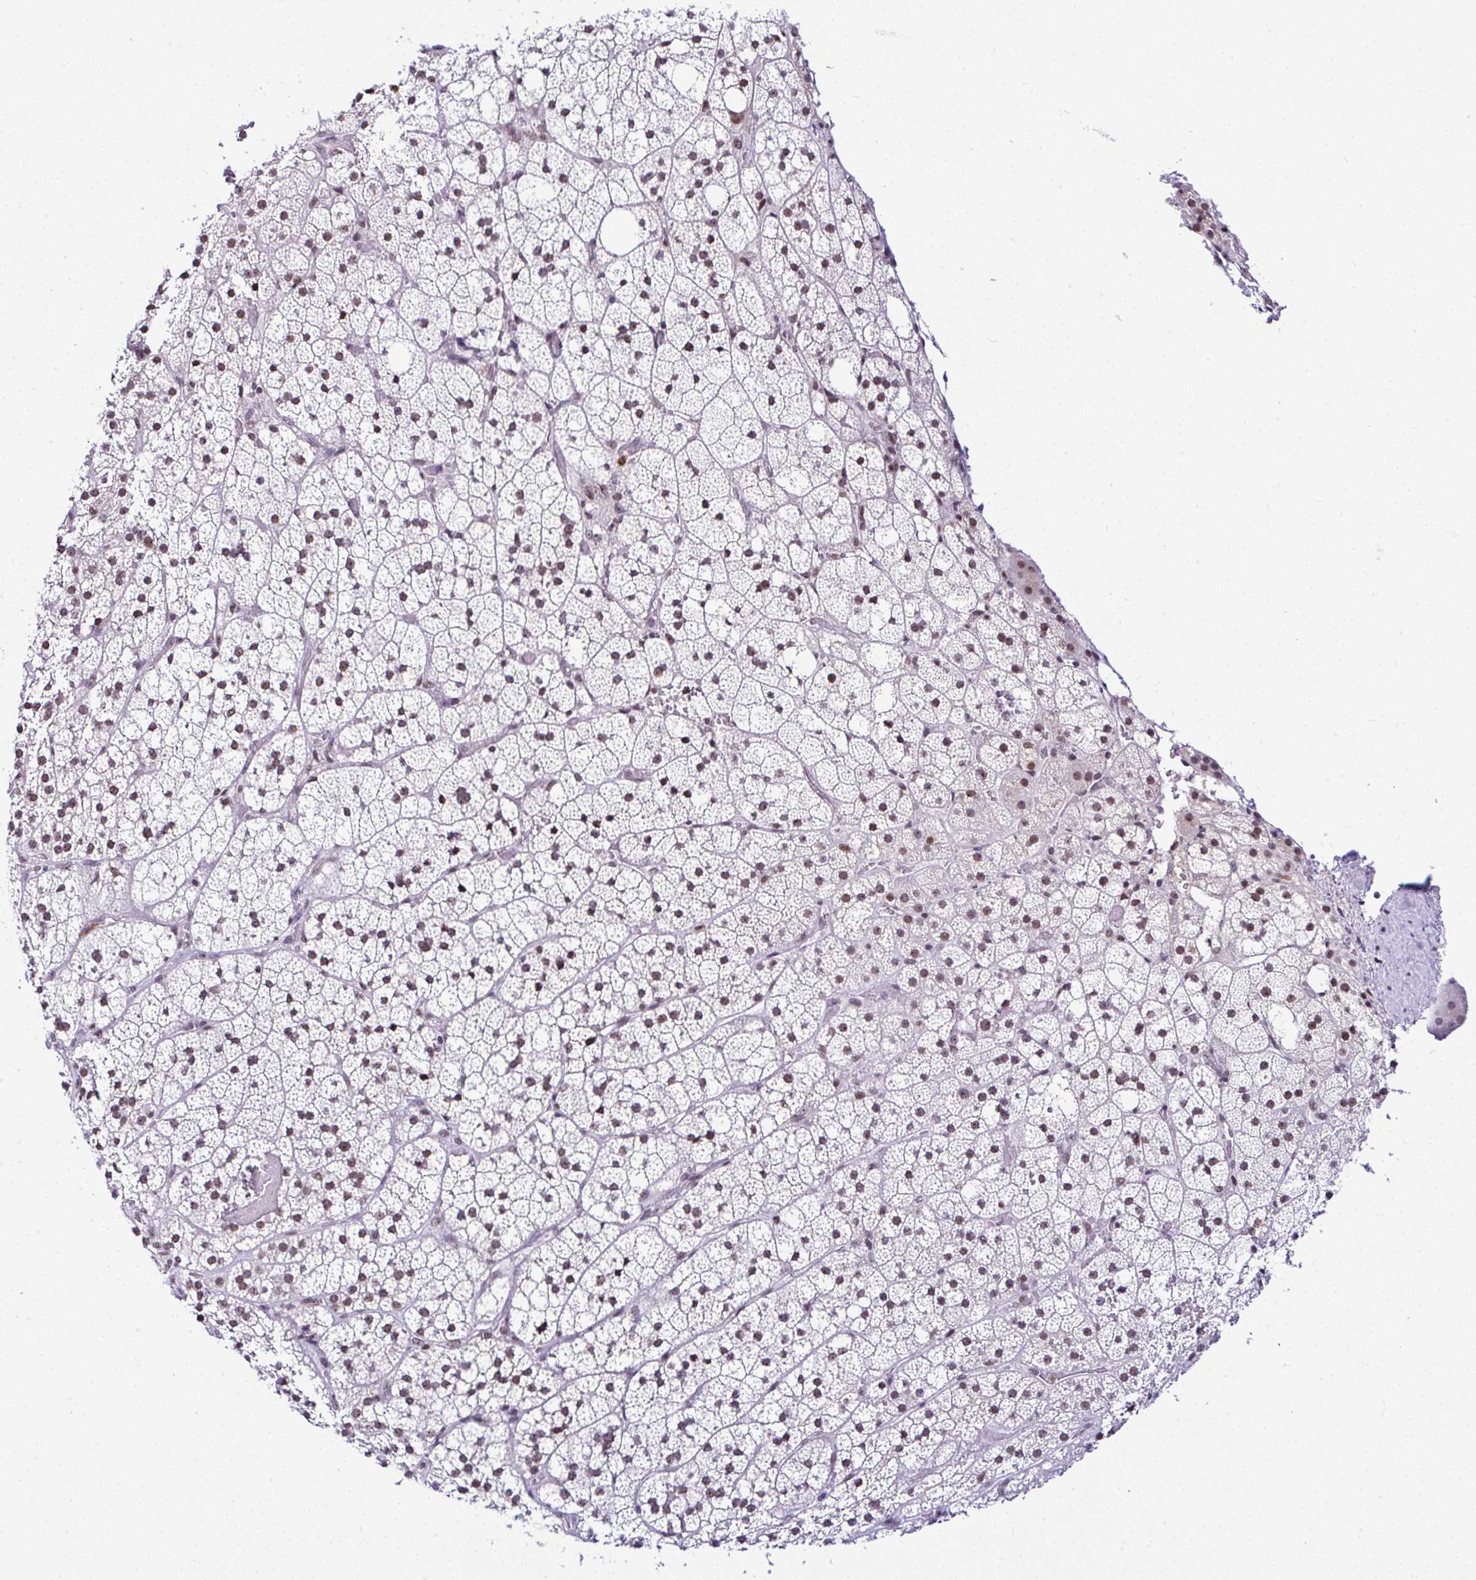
{"staining": {"intensity": "moderate", "quantity": "25%-75%", "location": "nuclear"}, "tissue": "adrenal gland", "cell_type": "Glandular cells", "image_type": "normal", "snomed": [{"axis": "morphology", "description": "Normal tissue, NOS"}, {"axis": "topography", "description": "Adrenal gland"}], "caption": "This is a micrograph of immunohistochemistry staining of unremarkable adrenal gland, which shows moderate expression in the nuclear of glandular cells.", "gene": "PTPN2", "patient": {"sex": "male", "age": 53}}